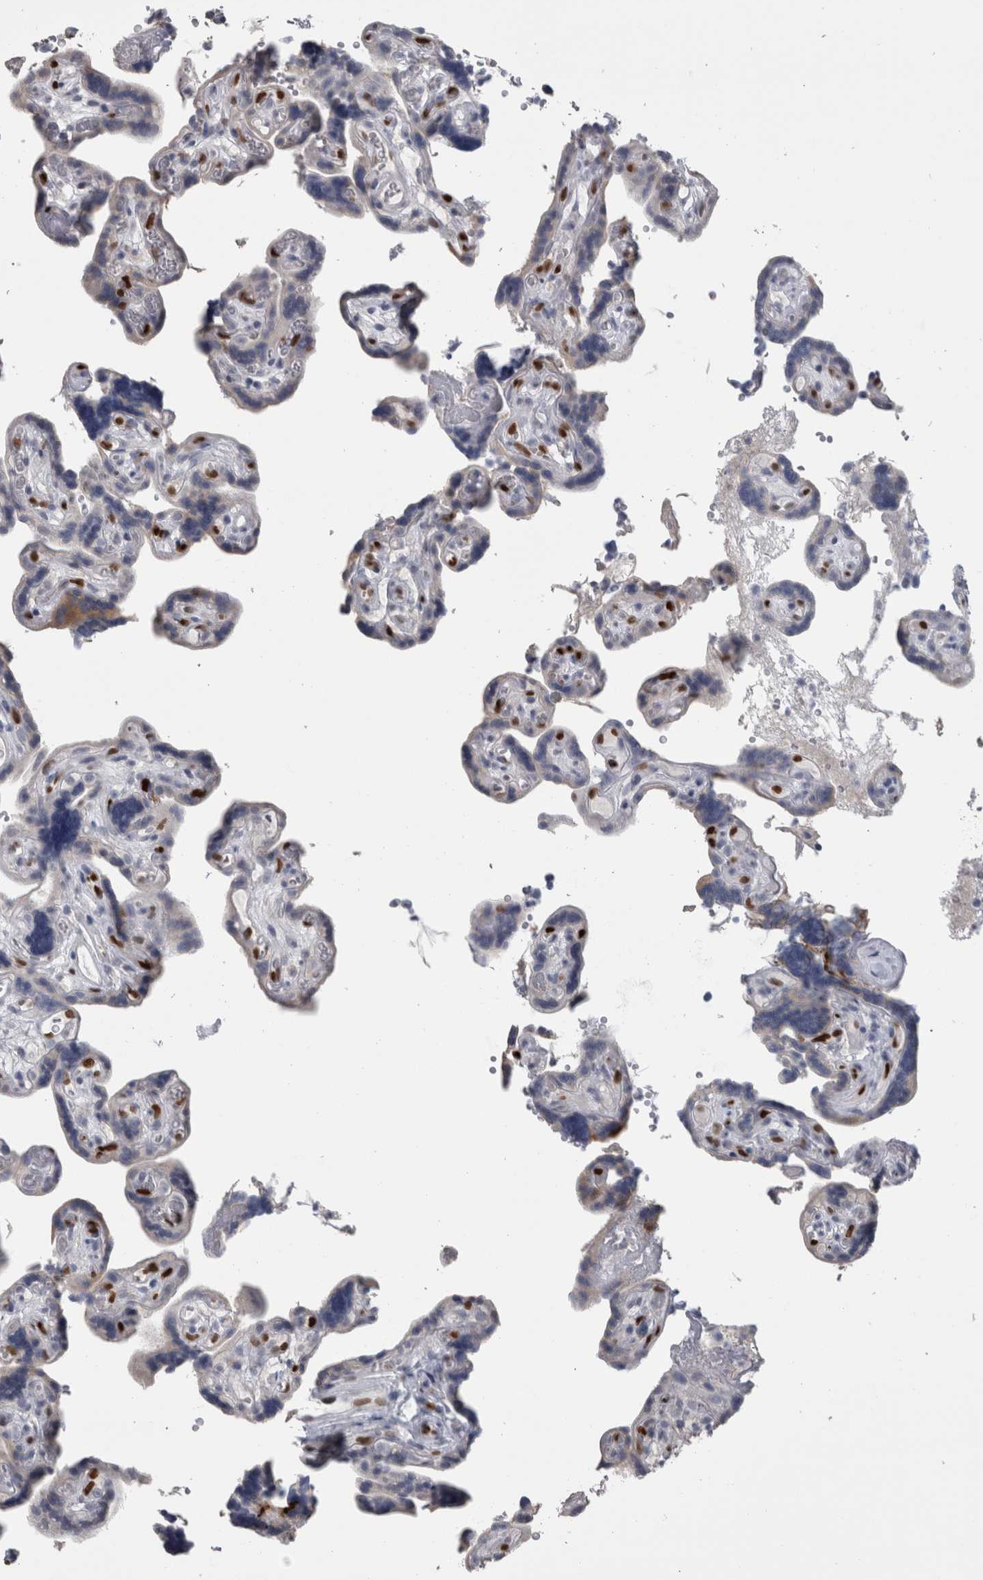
{"staining": {"intensity": "negative", "quantity": "none", "location": "none"}, "tissue": "placenta", "cell_type": "Trophoblastic cells", "image_type": "normal", "snomed": [{"axis": "morphology", "description": "Normal tissue, NOS"}, {"axis": "topography", "description": "Placenta"}], "caption": "Immunohistochemistry (IHC) micrograph of benign placenta: placenta stained with DAB demonstrates no significant protein expression in trophoblastic cells.", "gene": "IL33", "patient": {"sex": "female", "age": 30}}